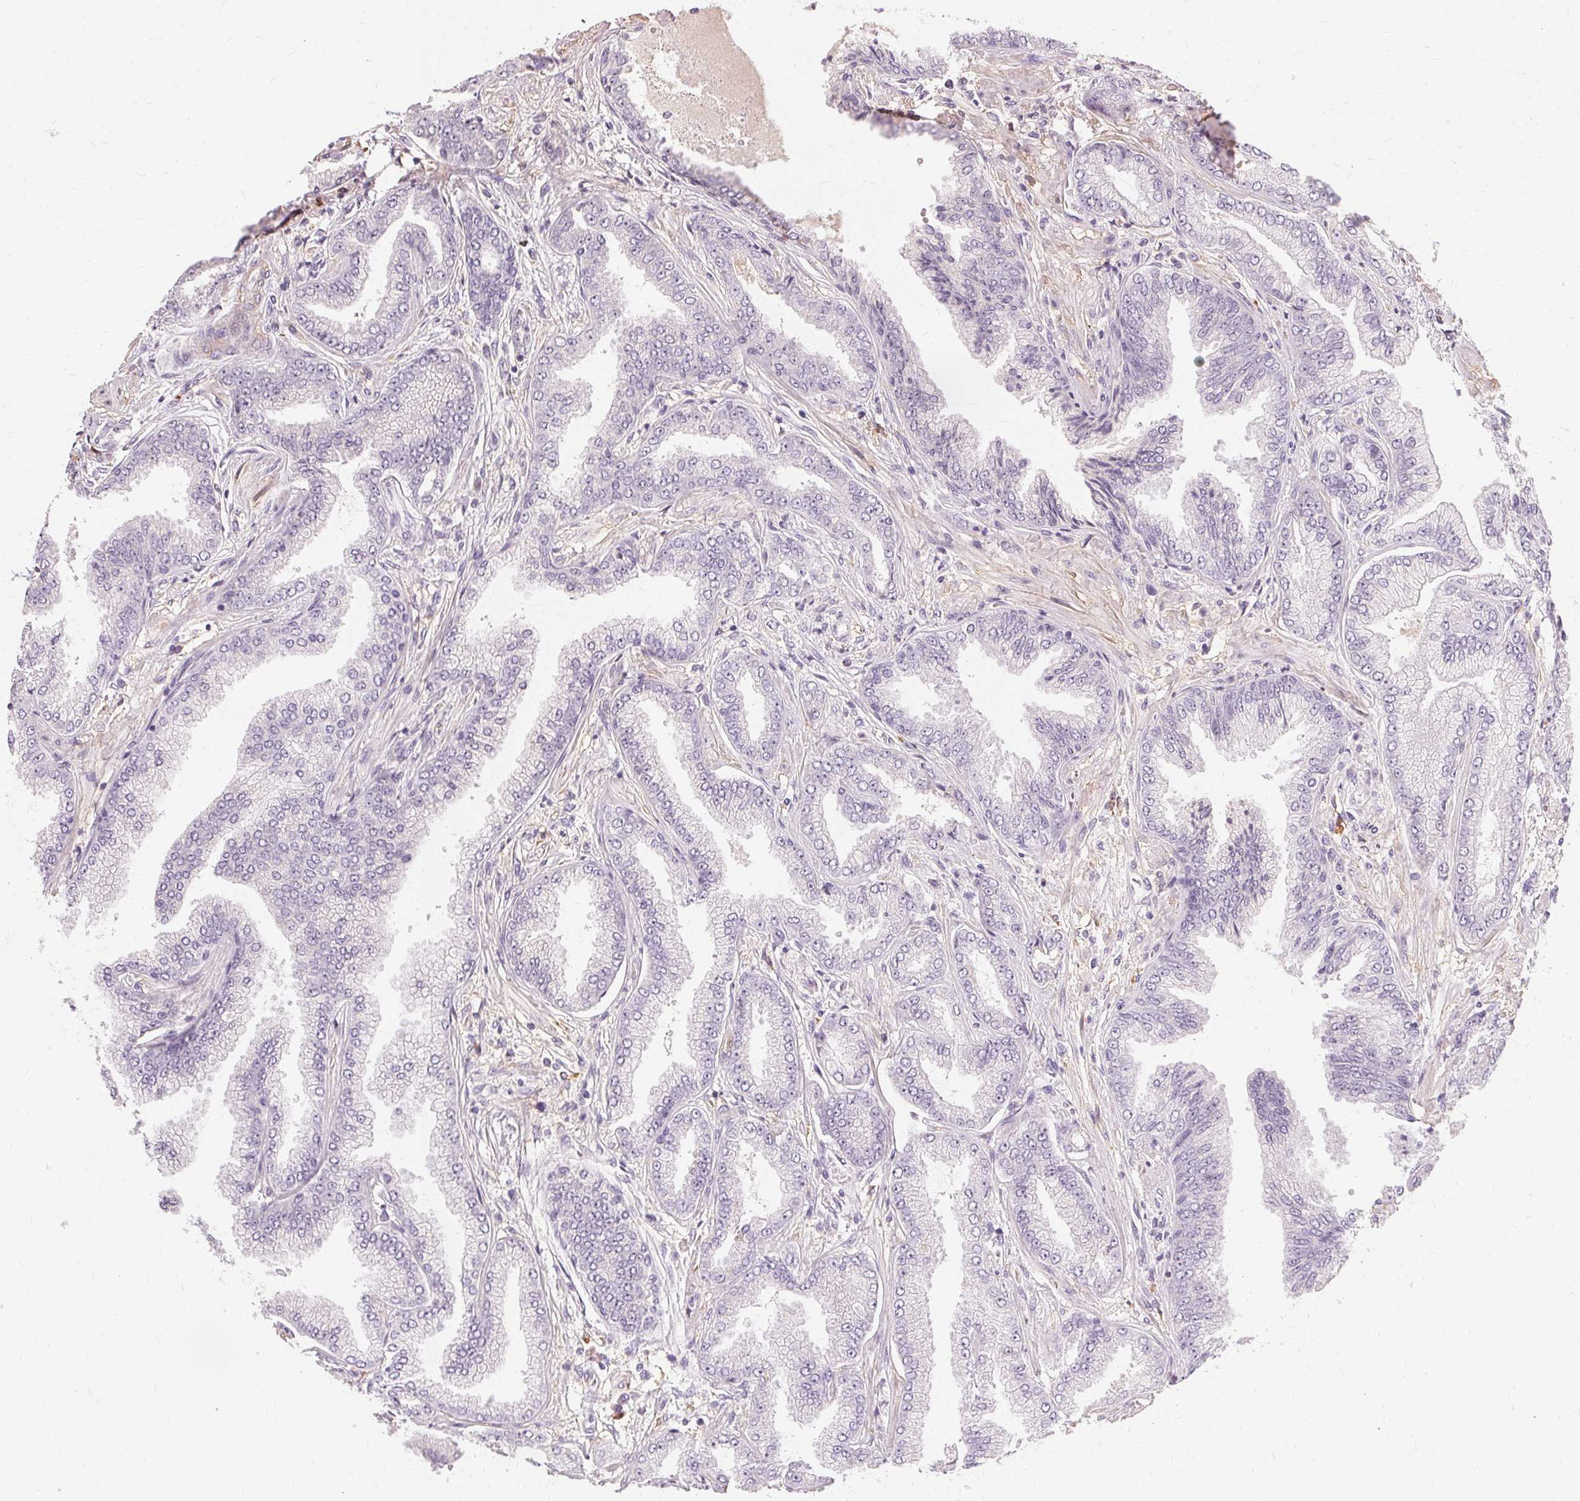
{"staining": {"intensity": "negative", "quantity": "none", "location": "none"}, "tissue": "prostate cancer", "cell_type": "Tumor cells", "image_type": "cancer", "snomed": [{"axis": "morphology", "description": "Adenocarcinoma, Low grade"}, {"axis": "topography", "description": "Prostate"}], "caption": "Immunohistochemical staining of human prostate low-grade adenocarcinoma reveals no significant staining in tumor cells. Nuclei are stained in blue.", "gene": "IFNGR1", "patient": {"sex": "male", "age": 55}}